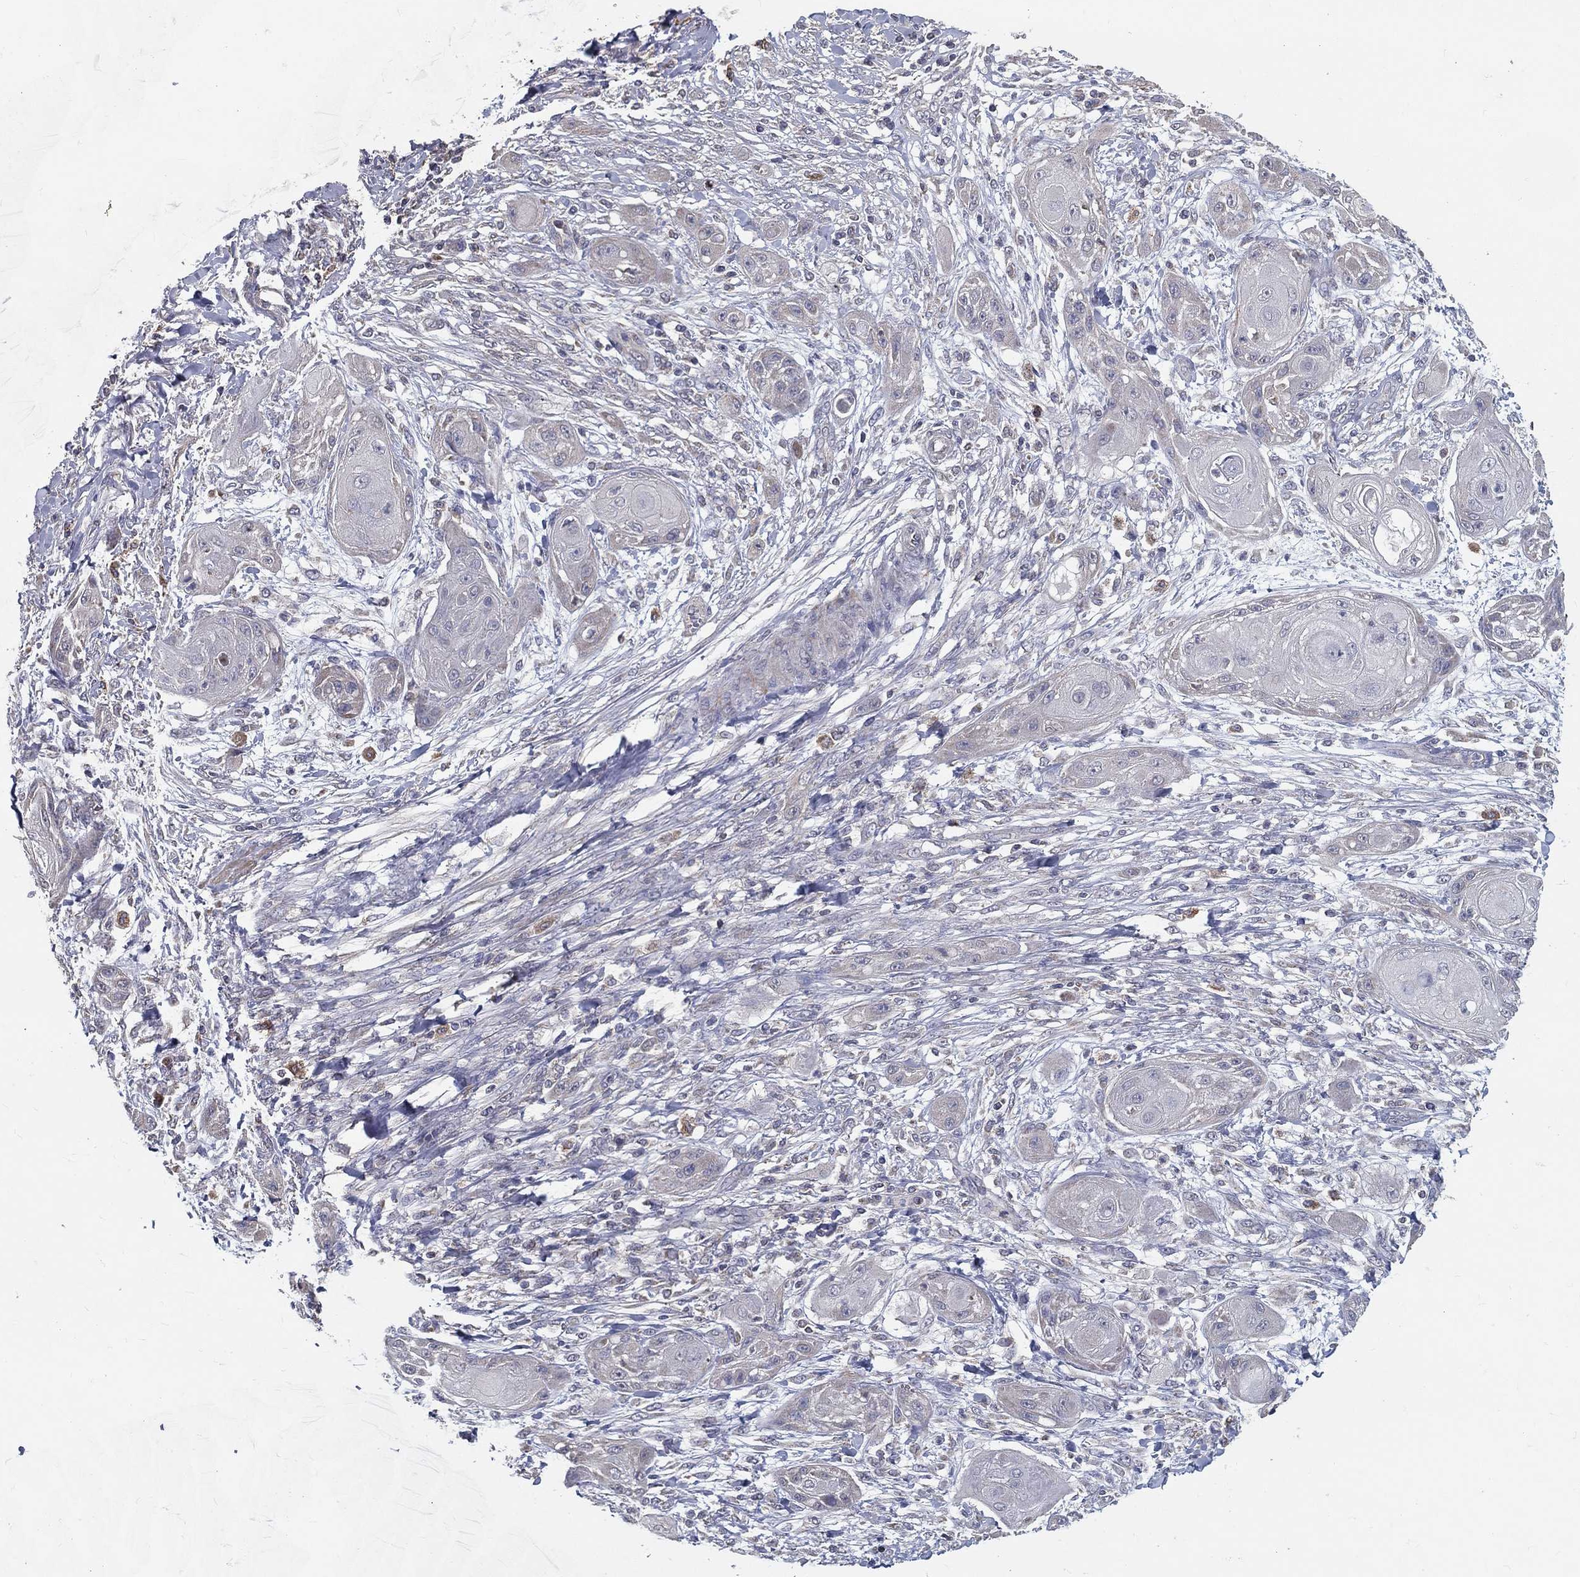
{"staining": {"intensity": "negative", "quantity": "none", "location": "none"}, "tissue": "skin cancer", "cell_type": "Tumor cells", "image_type": "cancer", "snomed": [{"axis": "morphology", "description": "Squamous cell carcinoma, NOS"}, {"axis": "topography", "description": "Skin"}], "caption": "Tumor cells are negative for brown protein staining in skin squamous cell carcinoma.", "gene": "PCSK1", "patient": {"sex": "male", "age": 62}}